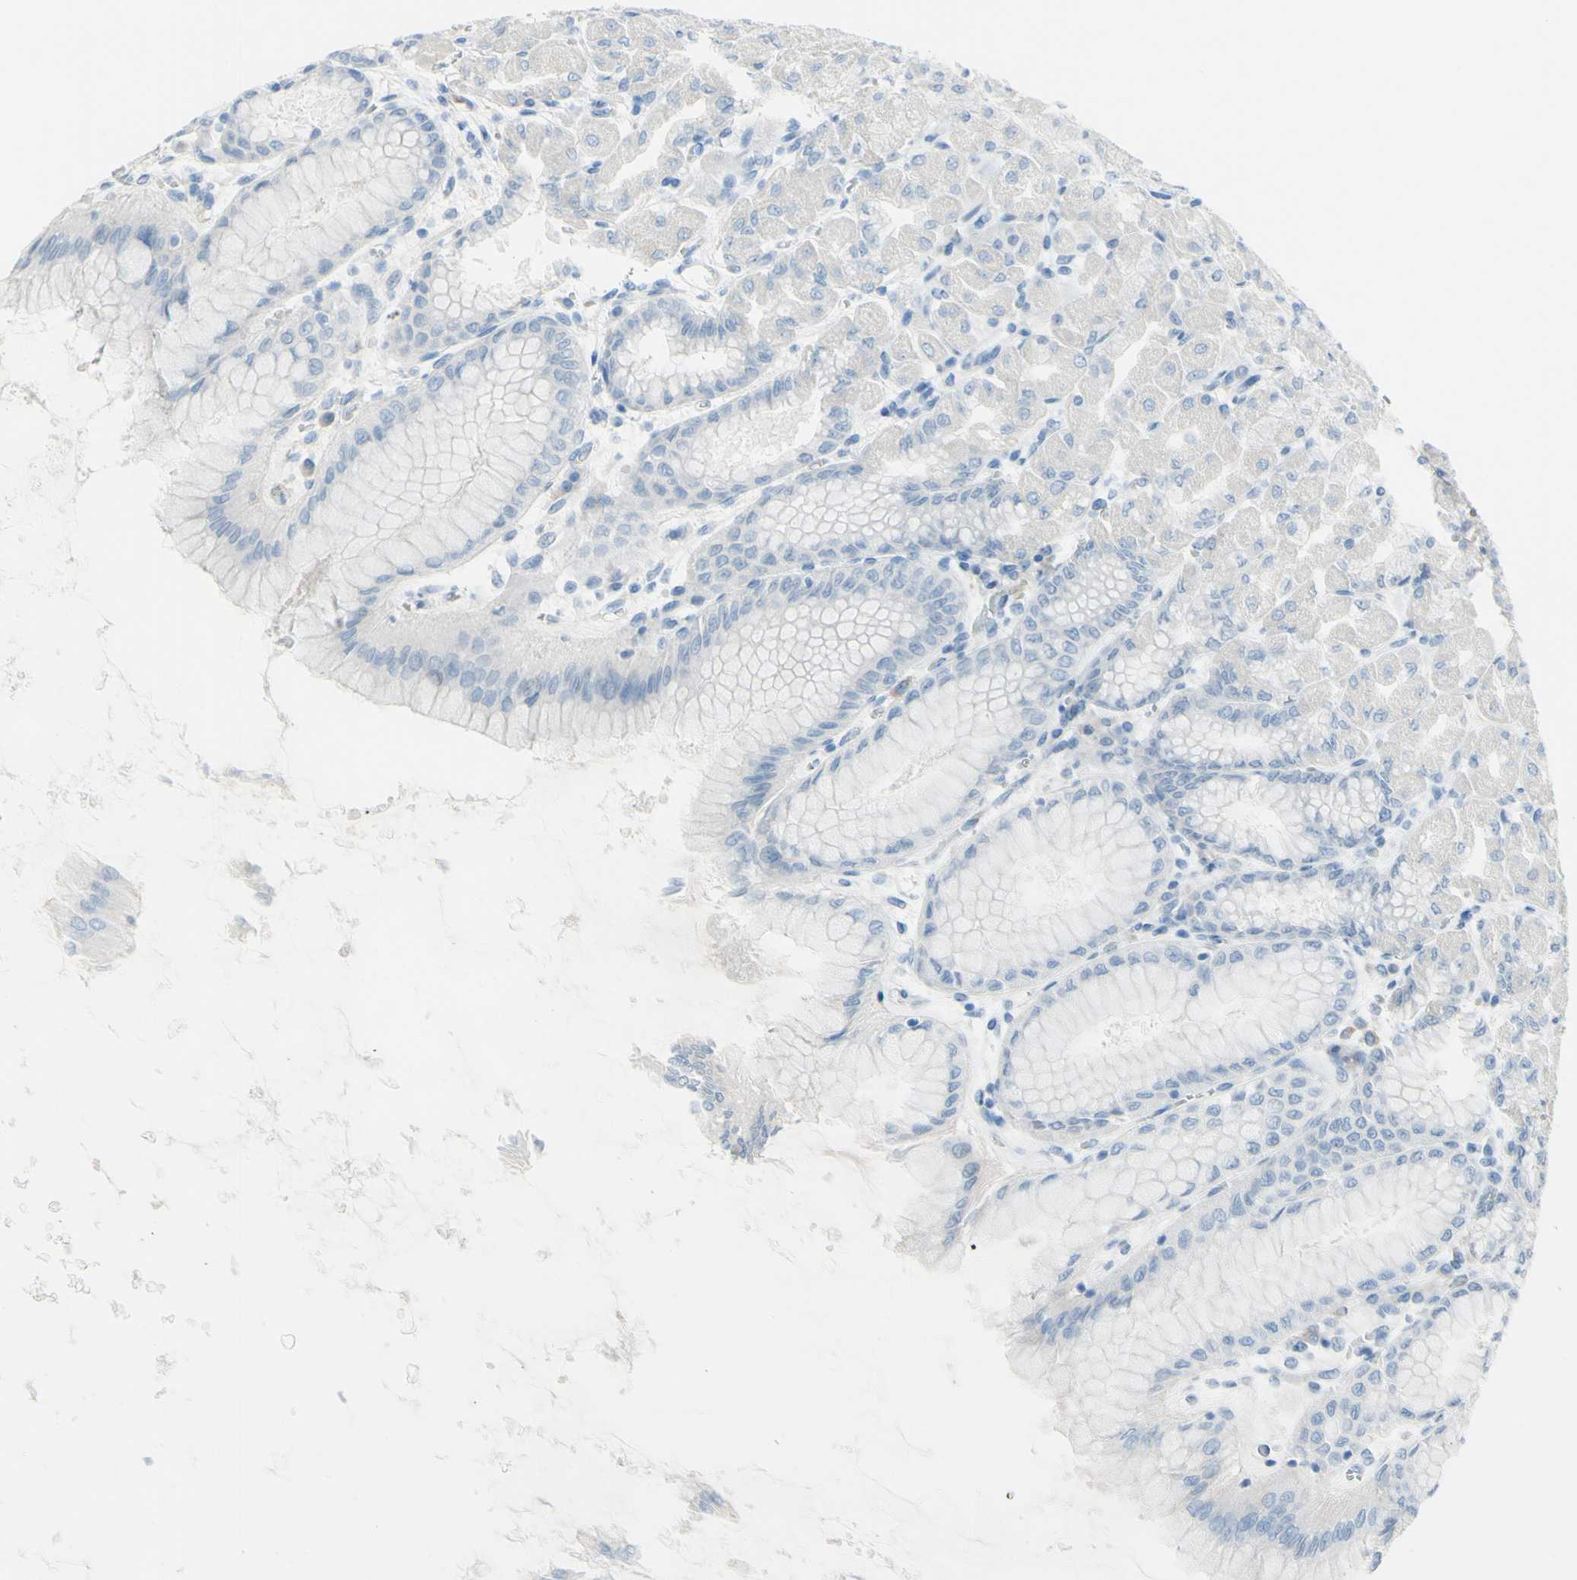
{"staining": {"intensity": "negative", "quantity": "none", "location": "none"}, "tissue": "stomach", "cell_type": "Glandular cells", "image_type": "normal", "snomed": [{"axis": "morphology", "description": "Normal tissue, NOS"}, {"axis": "topography", "description": "Stomach, upper"}], "caption": "A micrograph of human stomach is negative for staining in glandular cells. Nuclei are stained in blue.", "gene": "TFPI2", "patient": {"sex": "female", "age": 56}}